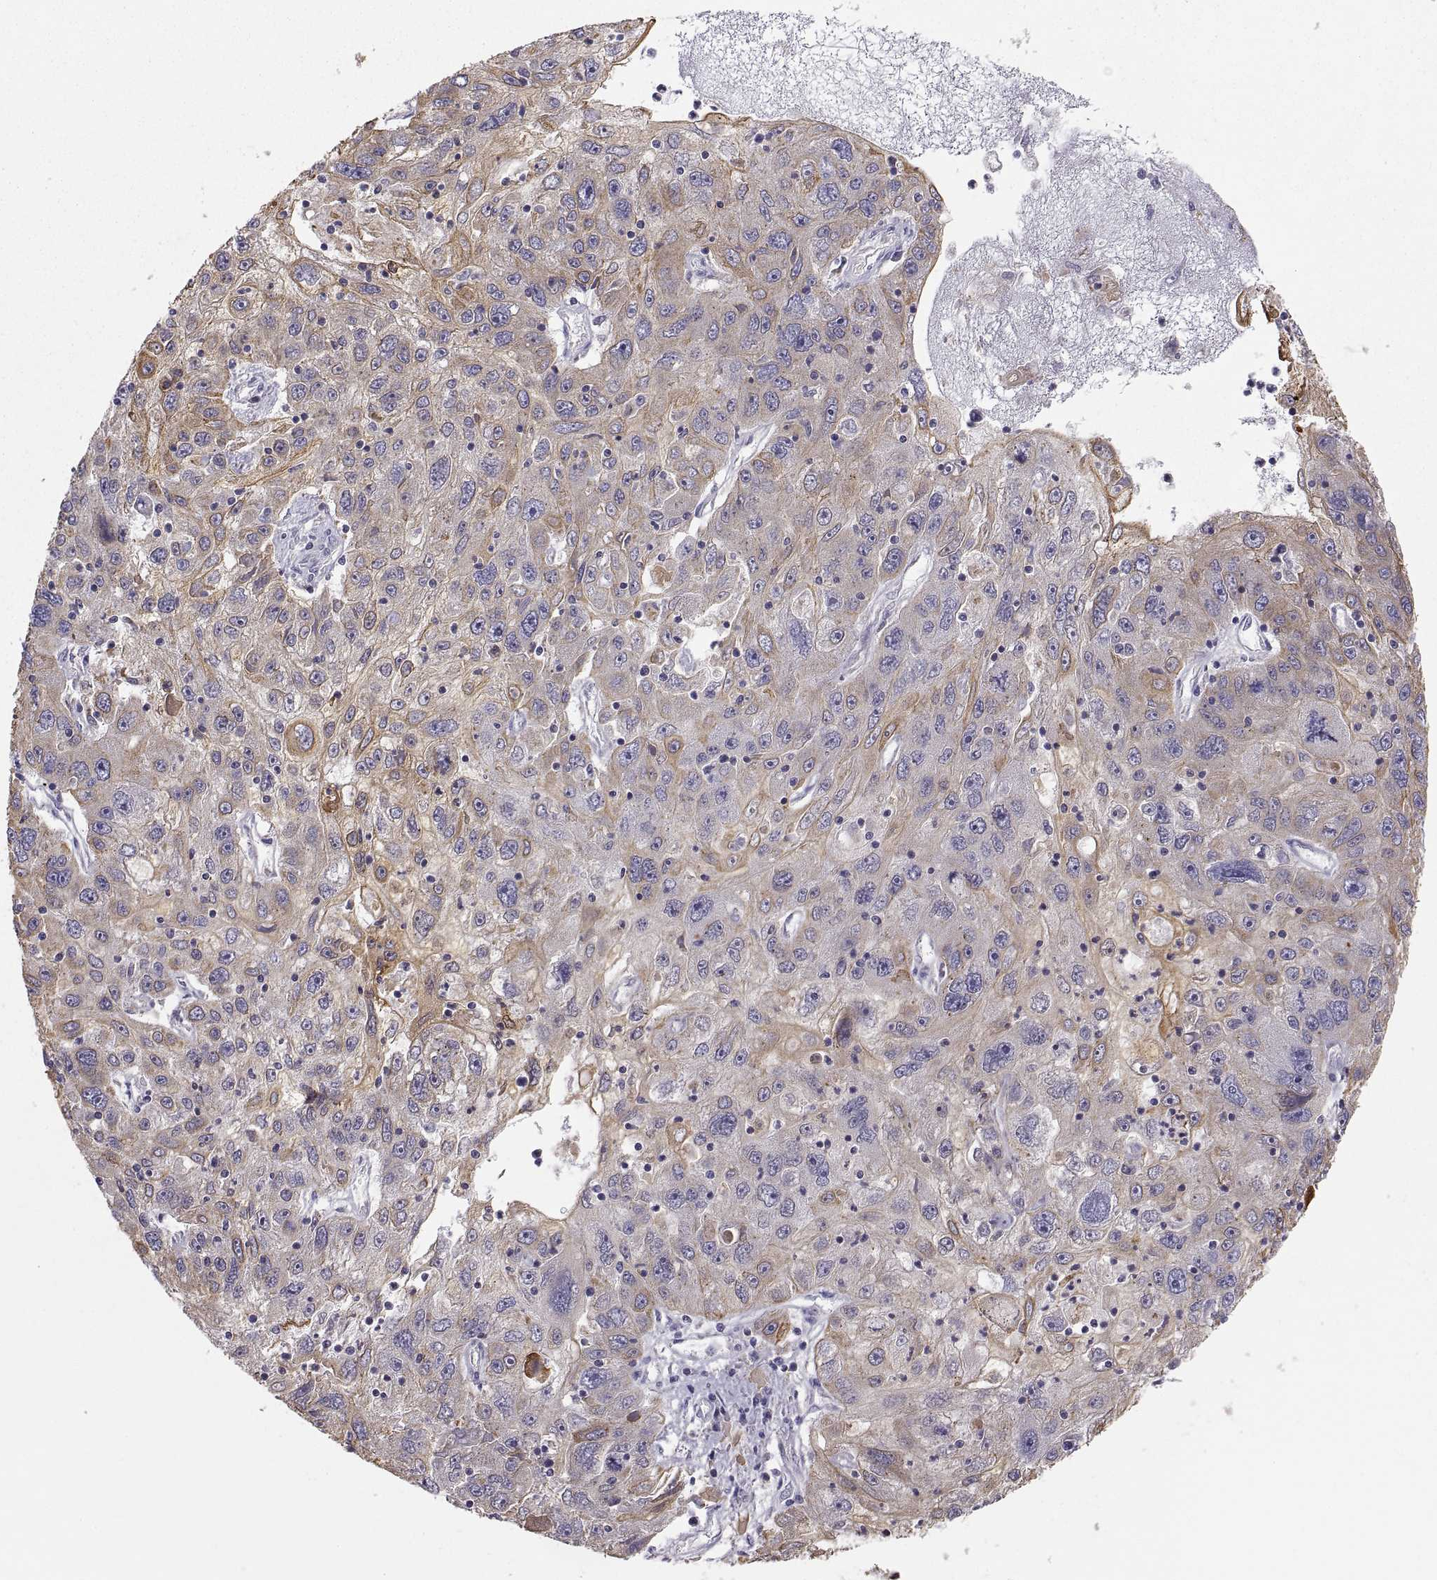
{"staining": {"intensity": "moderate", "quantity": "<25%", "location": "cytoplasmic/membranous"}, "tissue": "stomach cancer", "cell_type": "Tumor cells", "image_type": "cancer", "snomed": [{"axis": "morphology", "description": "Adenocarcinoma, NOS"}, {"axis": "topography", "description": "Stomach"}], "caption": "Moderate cytoplasmic/membranous protein staining is seen in approximately <25% of tumor cells in stomach cancer (adenocarcinoma).", "gene": "ERO1A", "patient": {"sex": "male", "age": 56}}